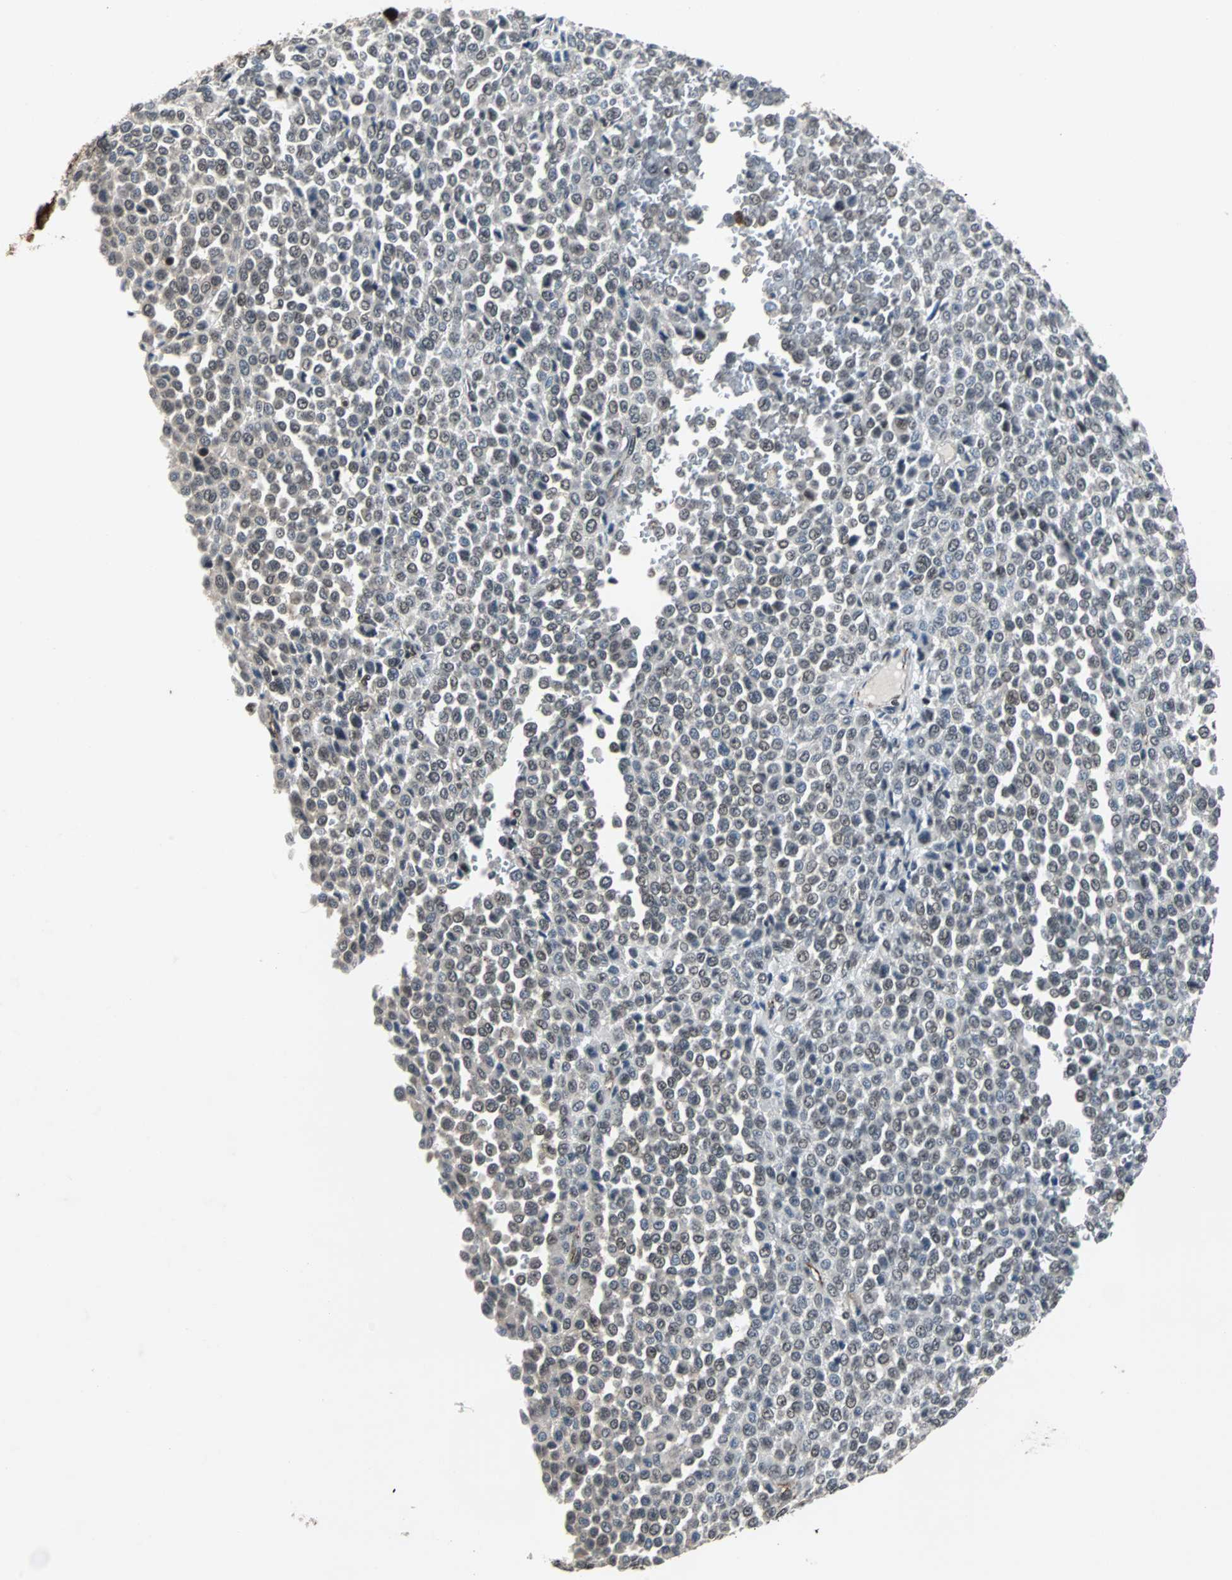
{"staining": {"intensity": "negative", "quantity": "none", "location": "none"}, "tissue": "melanoma", "cell_type": "Tumor cells", "image_type": "cancer", "snomed": [{"axis": "morphology", "description": "Malignant melanoma, Metastatic site"}, {"axis": "topography", "description": "Pancreas"}], "caption": "Tumor cells are negative for protein expression in human malignant melanoma (metastatic site).", "gene": "LSR", "patient": {"sex": "female", "age": 30}}